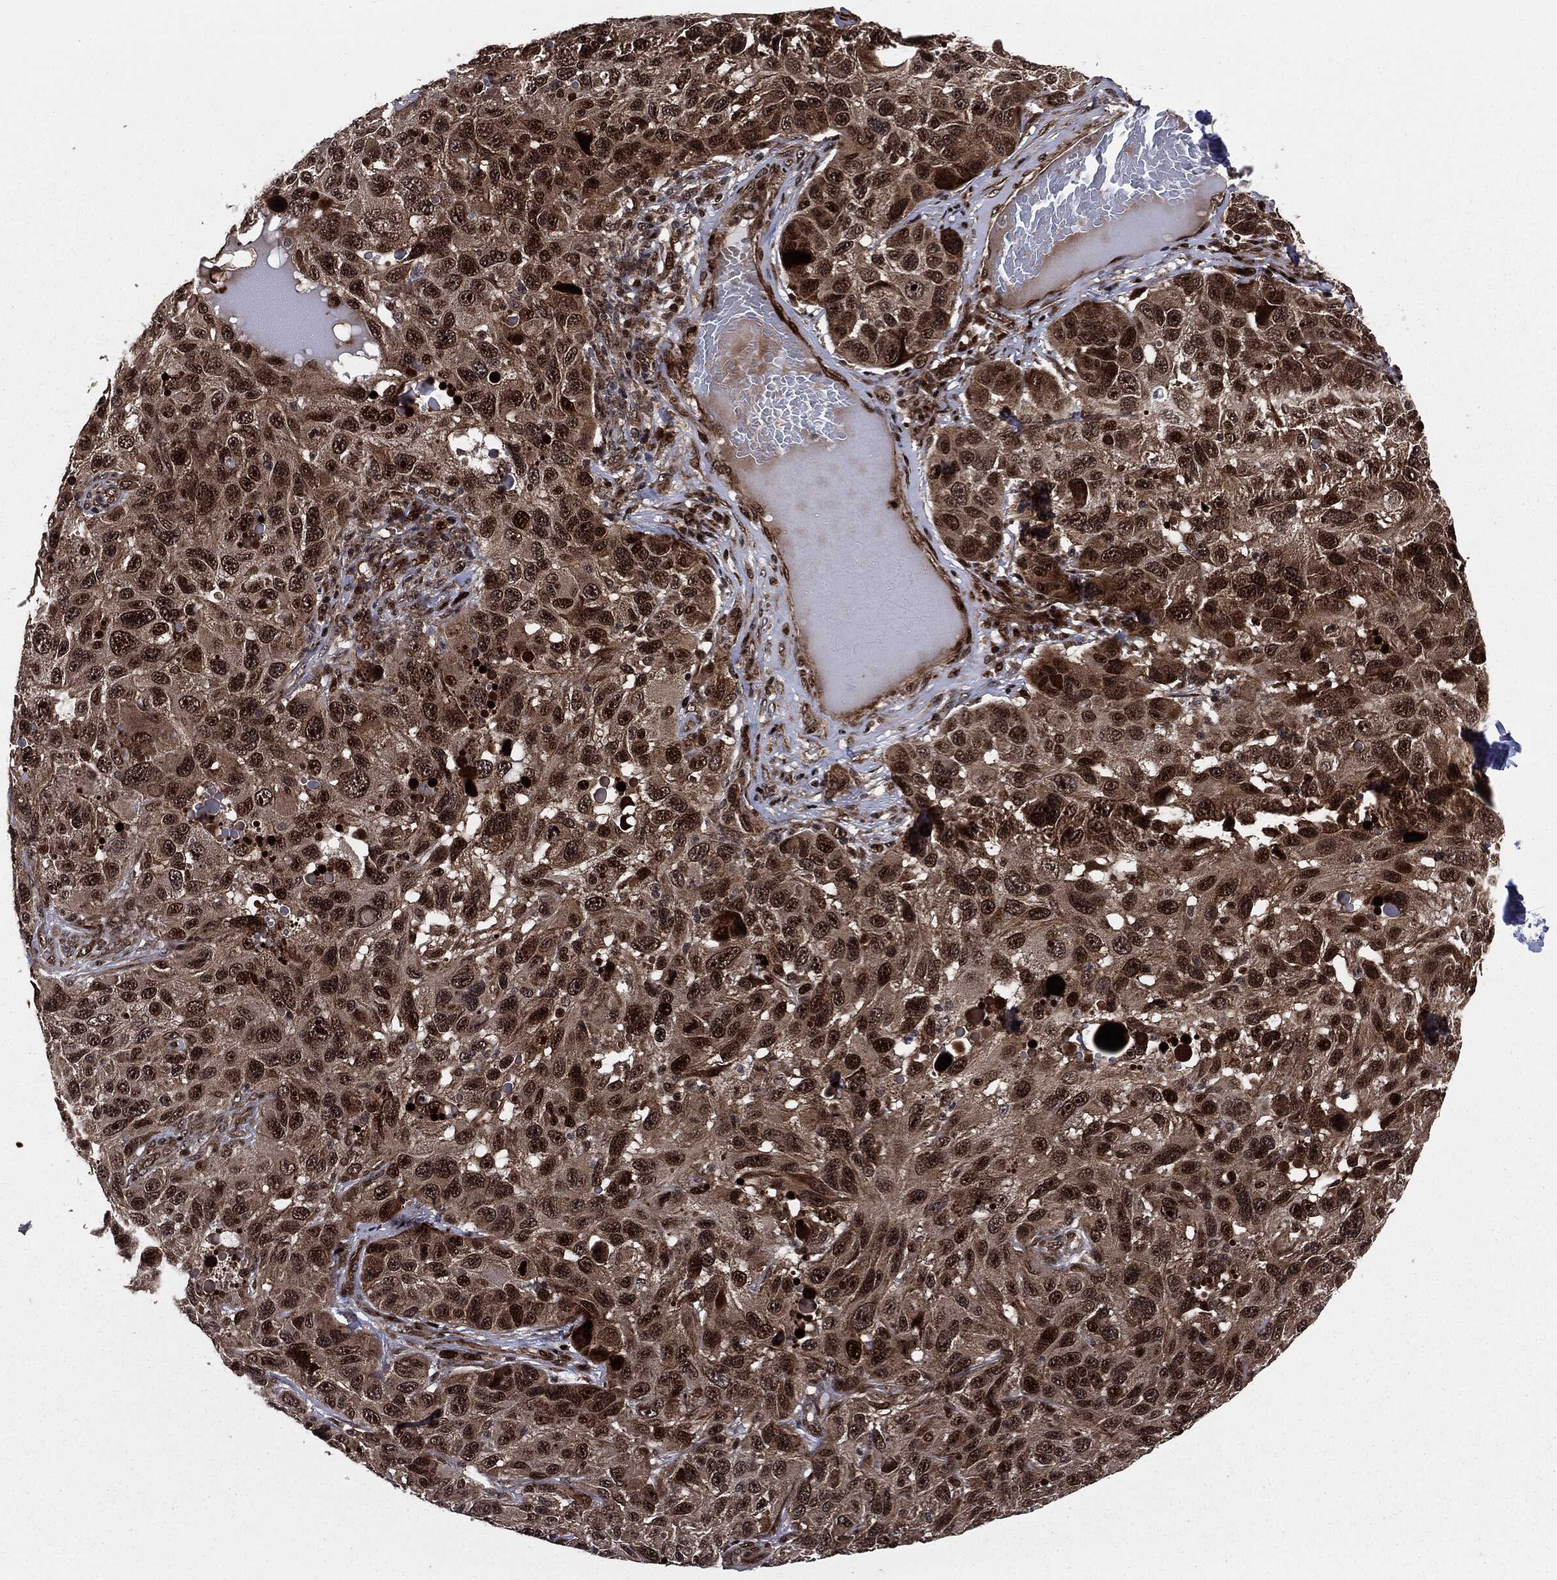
{"staining": {"intensity": "moderate", "quantity": "25%-75%", "location": "cytoplasmic/membranous,nuclear"}, "tissue": "melanoma", "cell_type": "Tumor cells", "image_type": "cancer", "snomed": [{"axis": "morphology", "description": "Malignant melanoma, NOS"}, {"axis": "topography", "description": "Skin"}], "caption": "Tumor cells display medium levels of moderate cytoplasmic/membranous and nuclear expression in approximately 25%-75% of cells in melanoma. (DAB (3,3'-diaminobenzidine) IHC with brightfield microscopy, high magnification).", "gene": "SMAD4", "patient": {"sex": "male", "age": 53}}